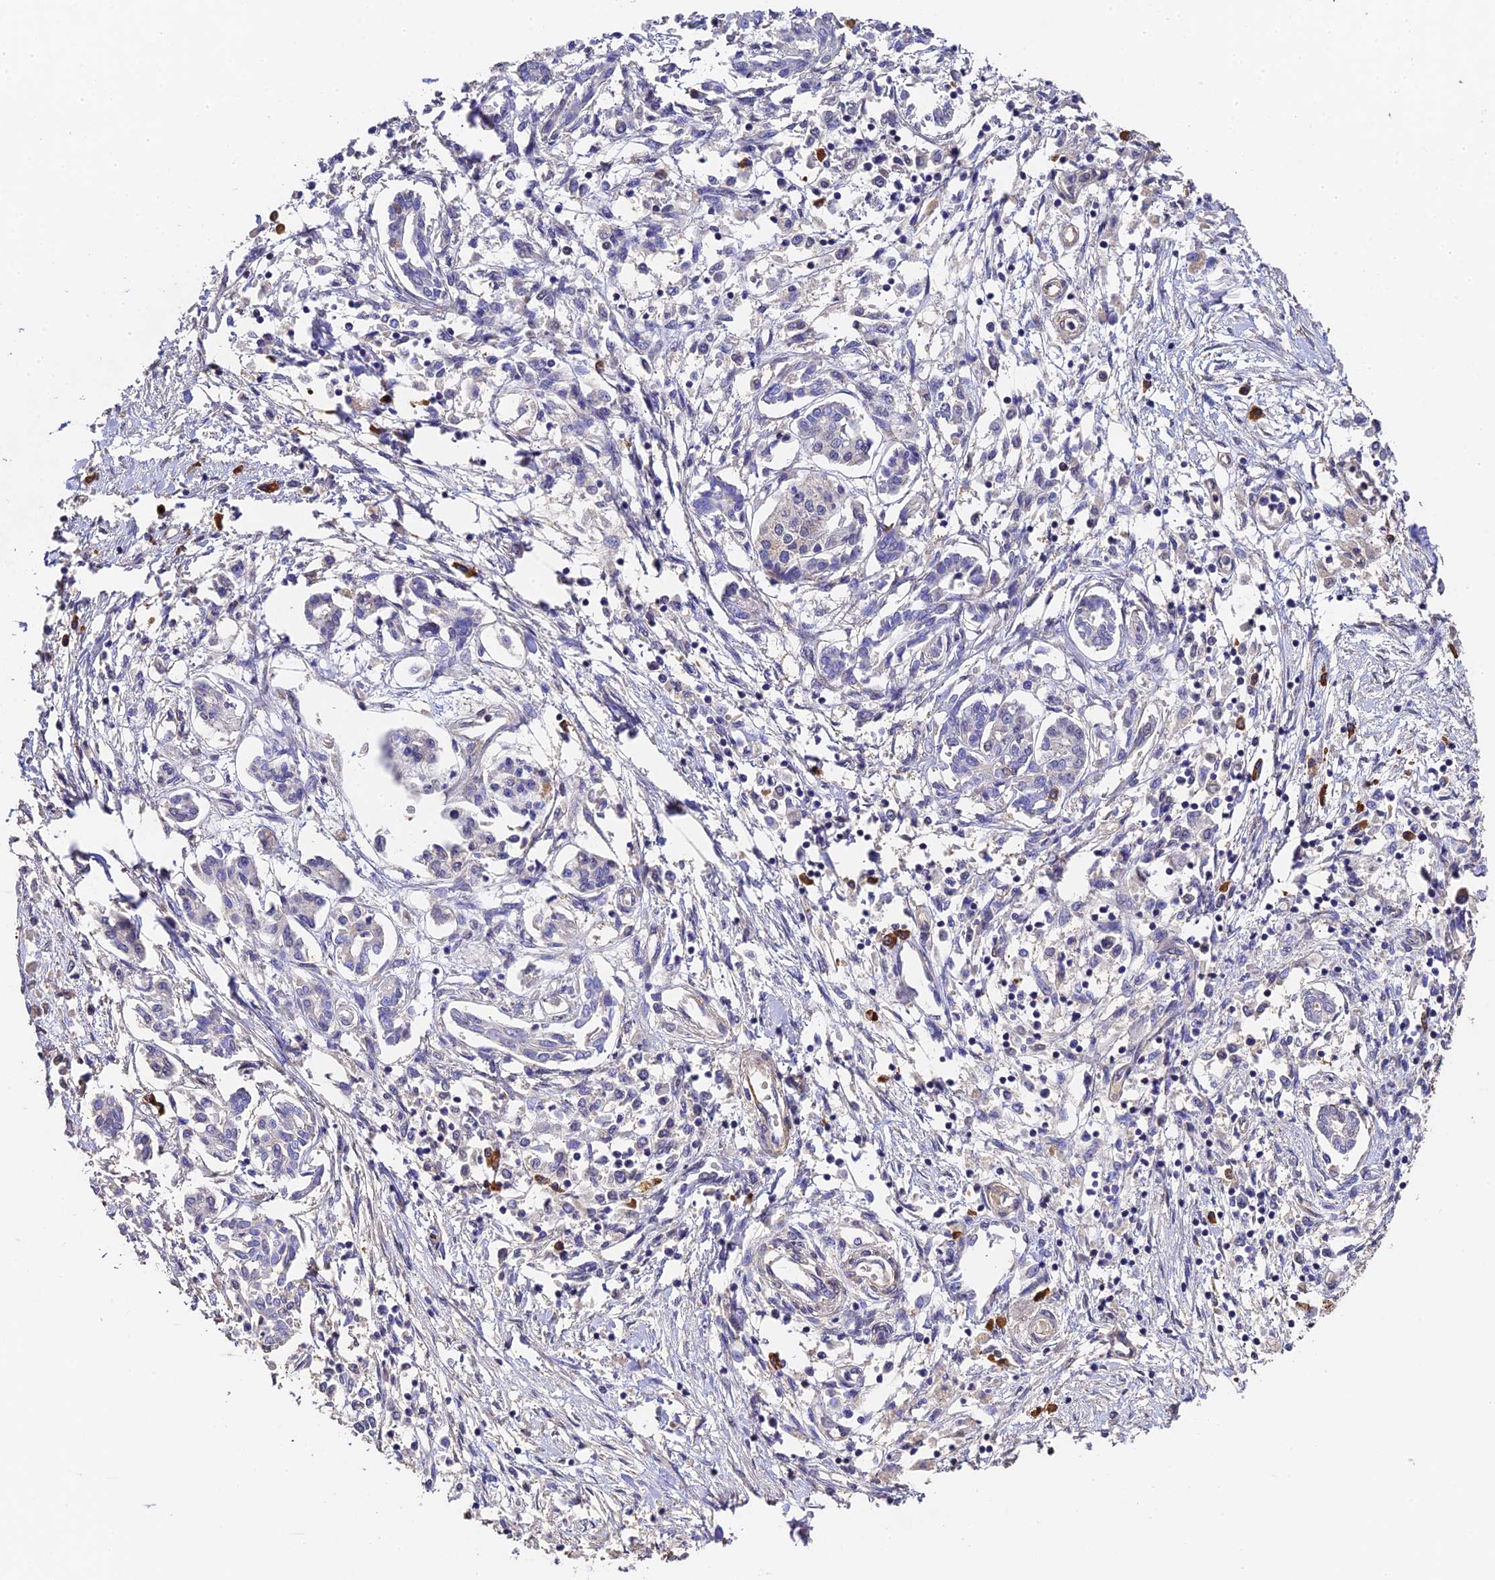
{"staining": {"intensity": "negative", "quantity": "none", "location": "none"}, "tissue": "pancreatic cancer", "cell_type": "Tumor cells", "image_type": "cancer", "snomed": [{"axis": "morphology", "description": "Adenocarcinoma, NOS"}, {"axis": "topography", "description": "Pancreas"}], "caption": "The immunohistochemistry (IHC) micrograph has no significant expression in tumor cells of adenocarcinoma (pancreatic) tissue.", "gene": "SLC11A1", "patient": {"sex": "female", "age": 50}}